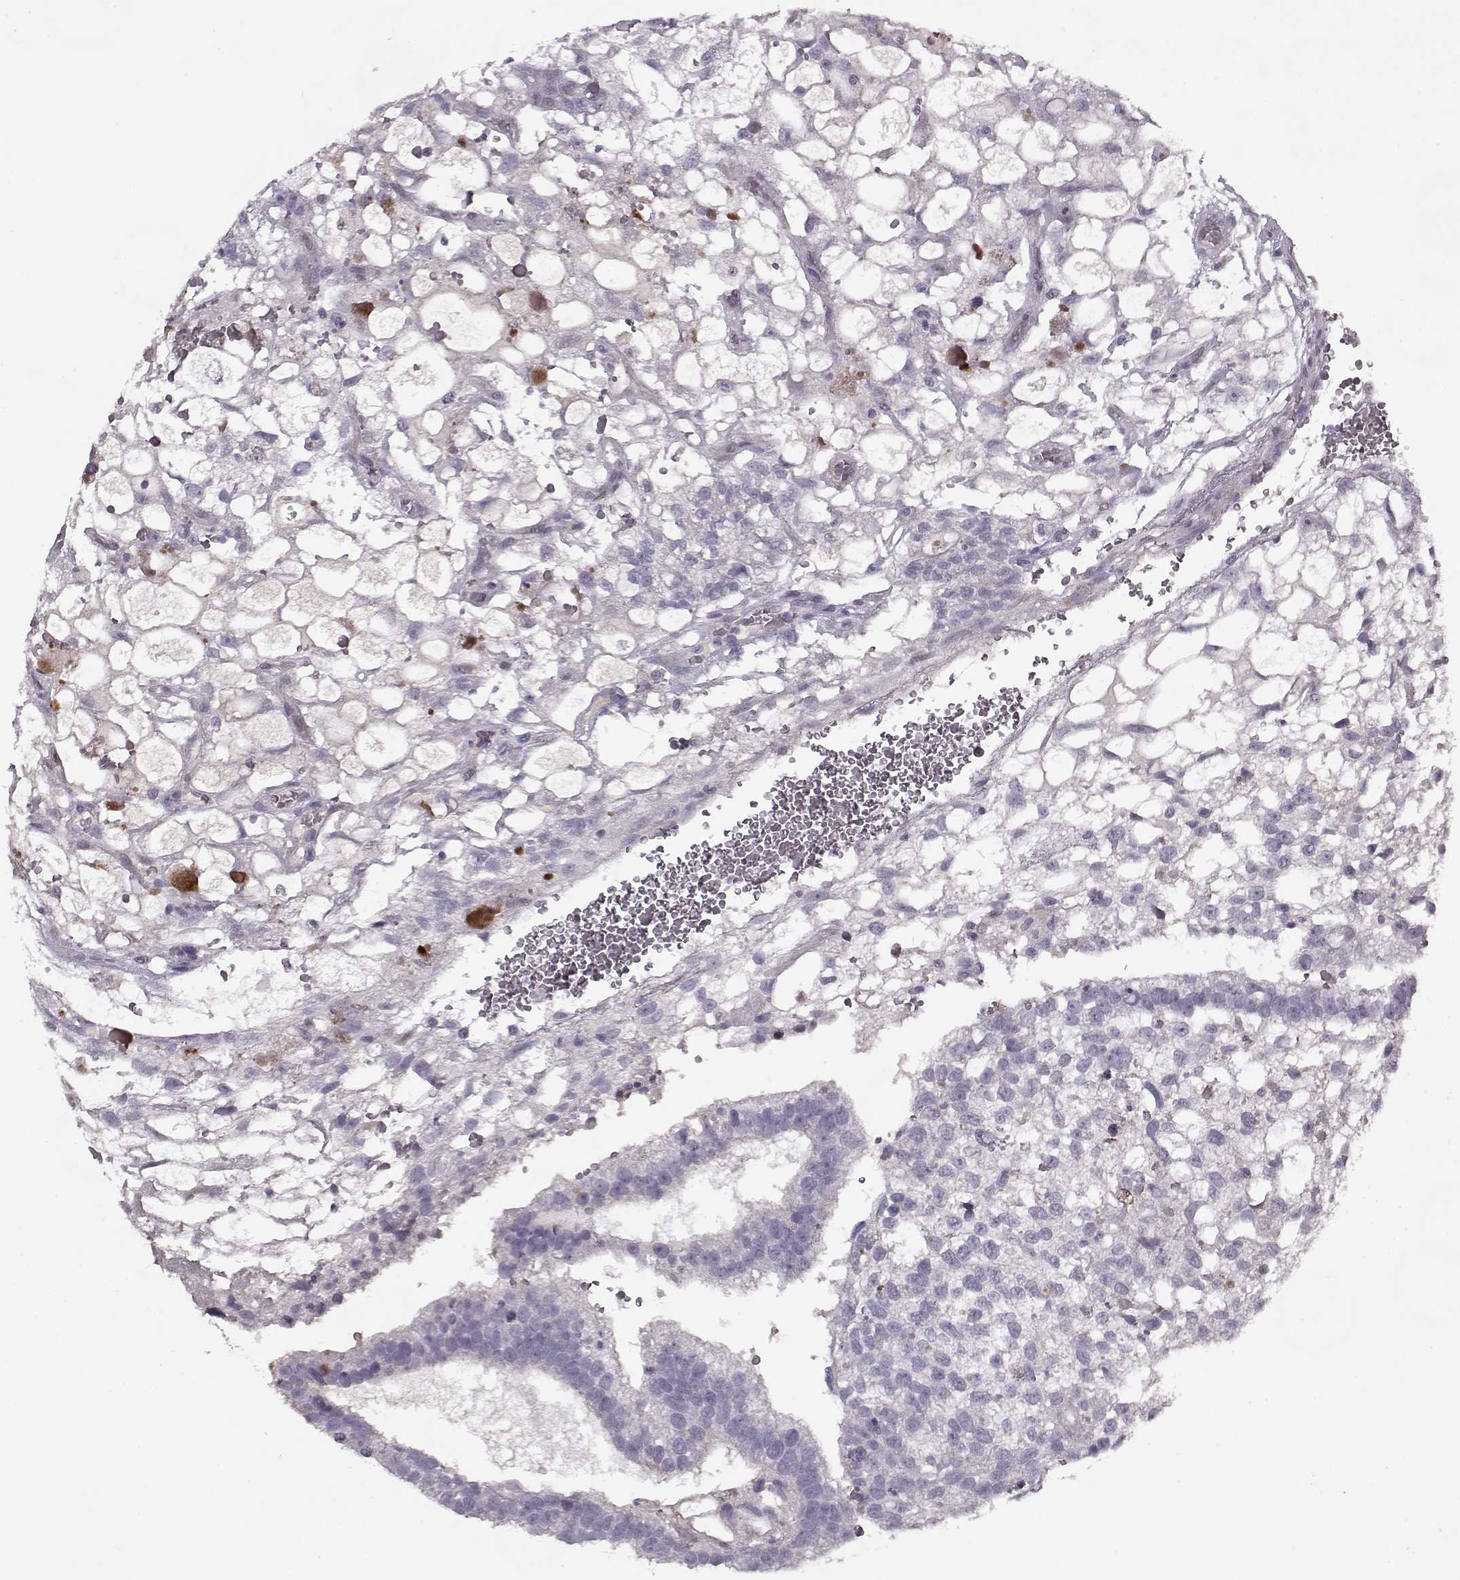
{"staining": {"intensity": "negative", "quantity": "none", "location": "none"}, "tissue": "testis cancer", "cell_type": "Tumor cells", "image_type": "cancer", "snomed": [{"axis": "morphology", "description": "Normal tissue, NOS"}, {"axis": "morphology", "description": "Carcinoma, Embryonal, NOS"}, {"axis": "topography", "description": "Testis"}, {"axis": "topography", "description": "Epididymis"}], "caption": "The image exhibits no significant positivity in tumor cells of testis cancer.", "gene": "KRT9", "patient": {"sex": "male", "age": 32}}